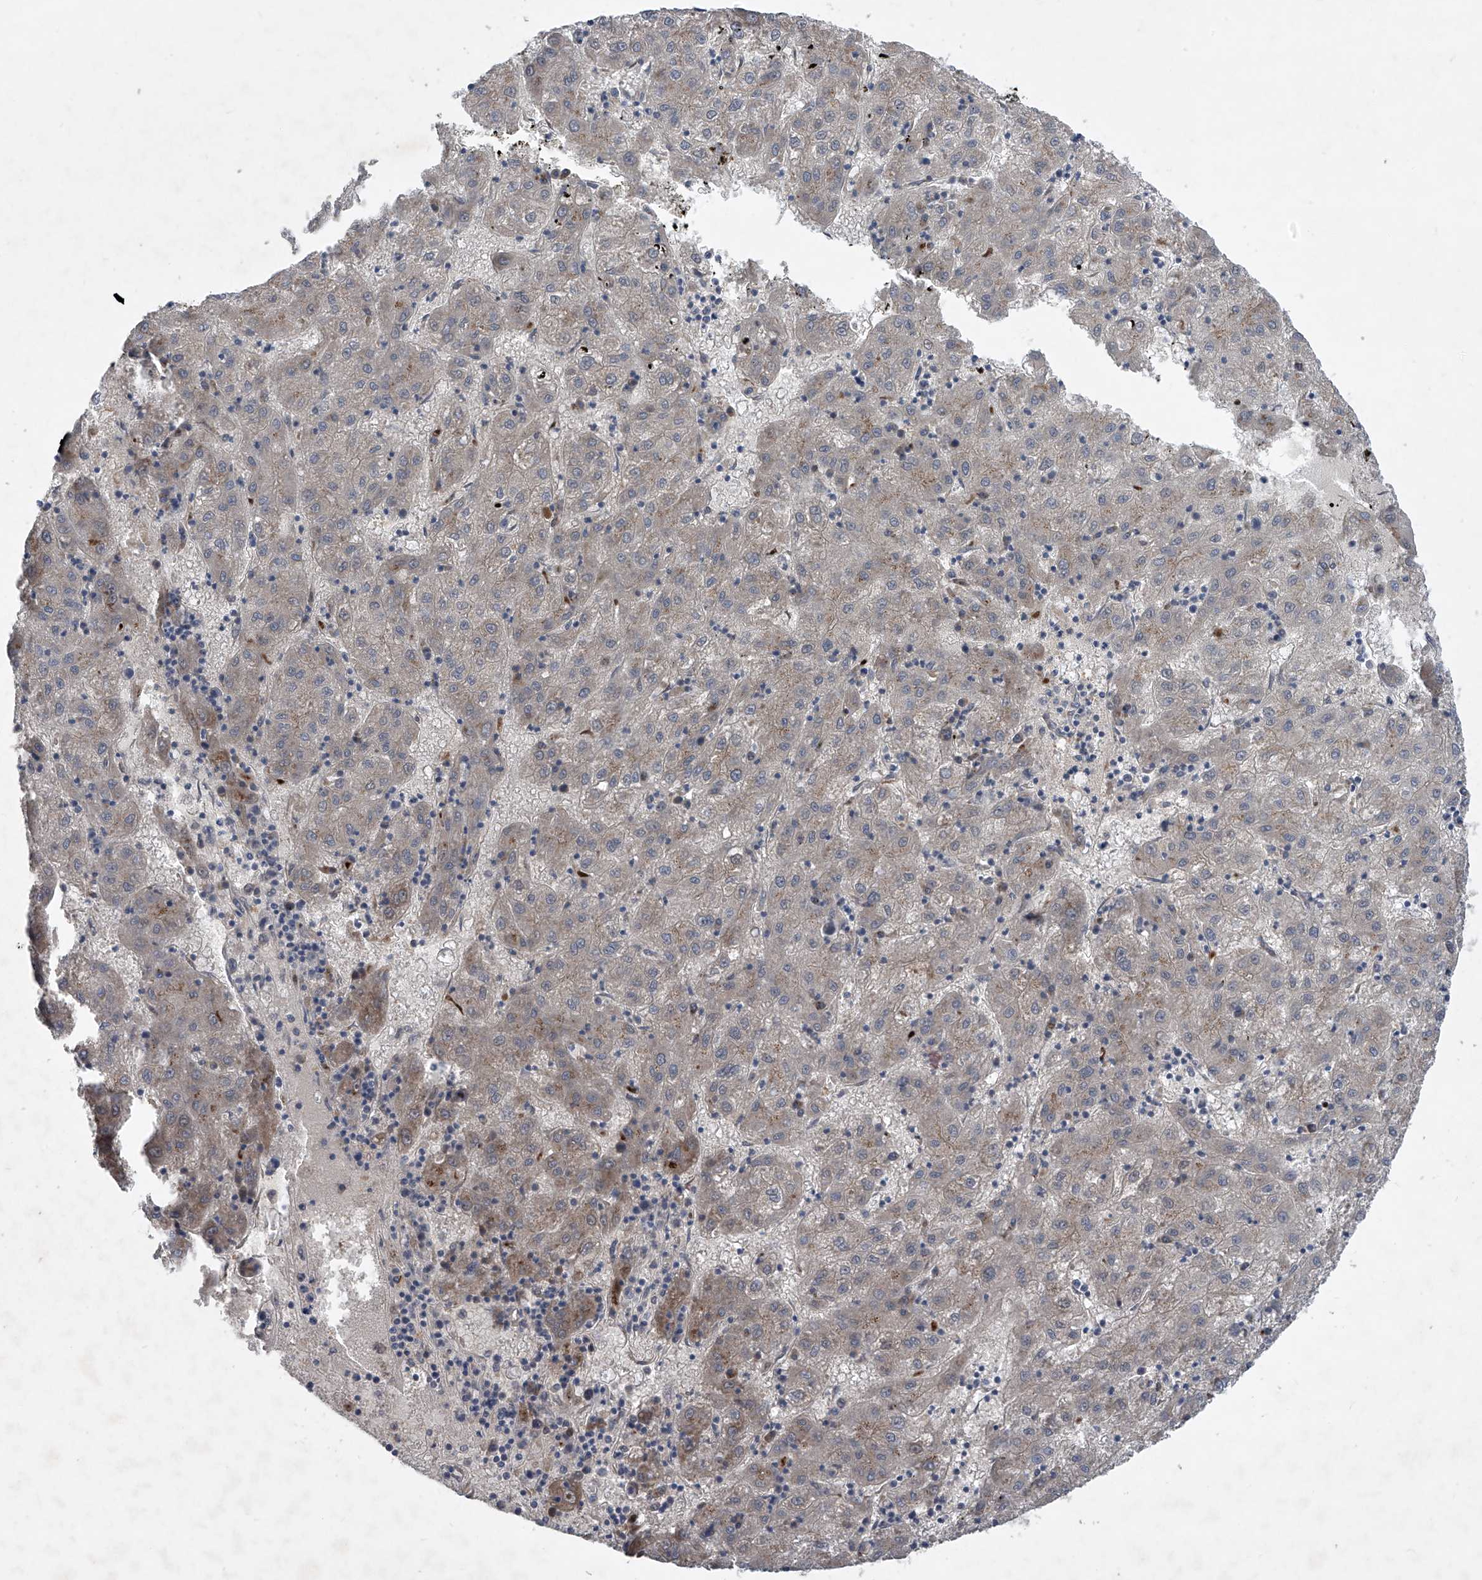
{"staining": {"intensity": "weak", "quantity": "25%-75%", "location": "cytoplasmic/membranous"}, "tissue": "liver cancer", "cell_type": "Tumor cells", "image_type": "cancer", "snomed": [{"axis": "morphology", "description": "Carcinoma, Hepatocellular, NOS"}, {"axis": "topography", "description": "Liver"}], "caption": "Immunohistochemical staining of liver cancer displays low levels of weak cytoplasmic/membranous protein expression in about 25%-75% of tumor cells.", "gene": "PCSK5", "patient": {"sex": "male", "age": 72}}